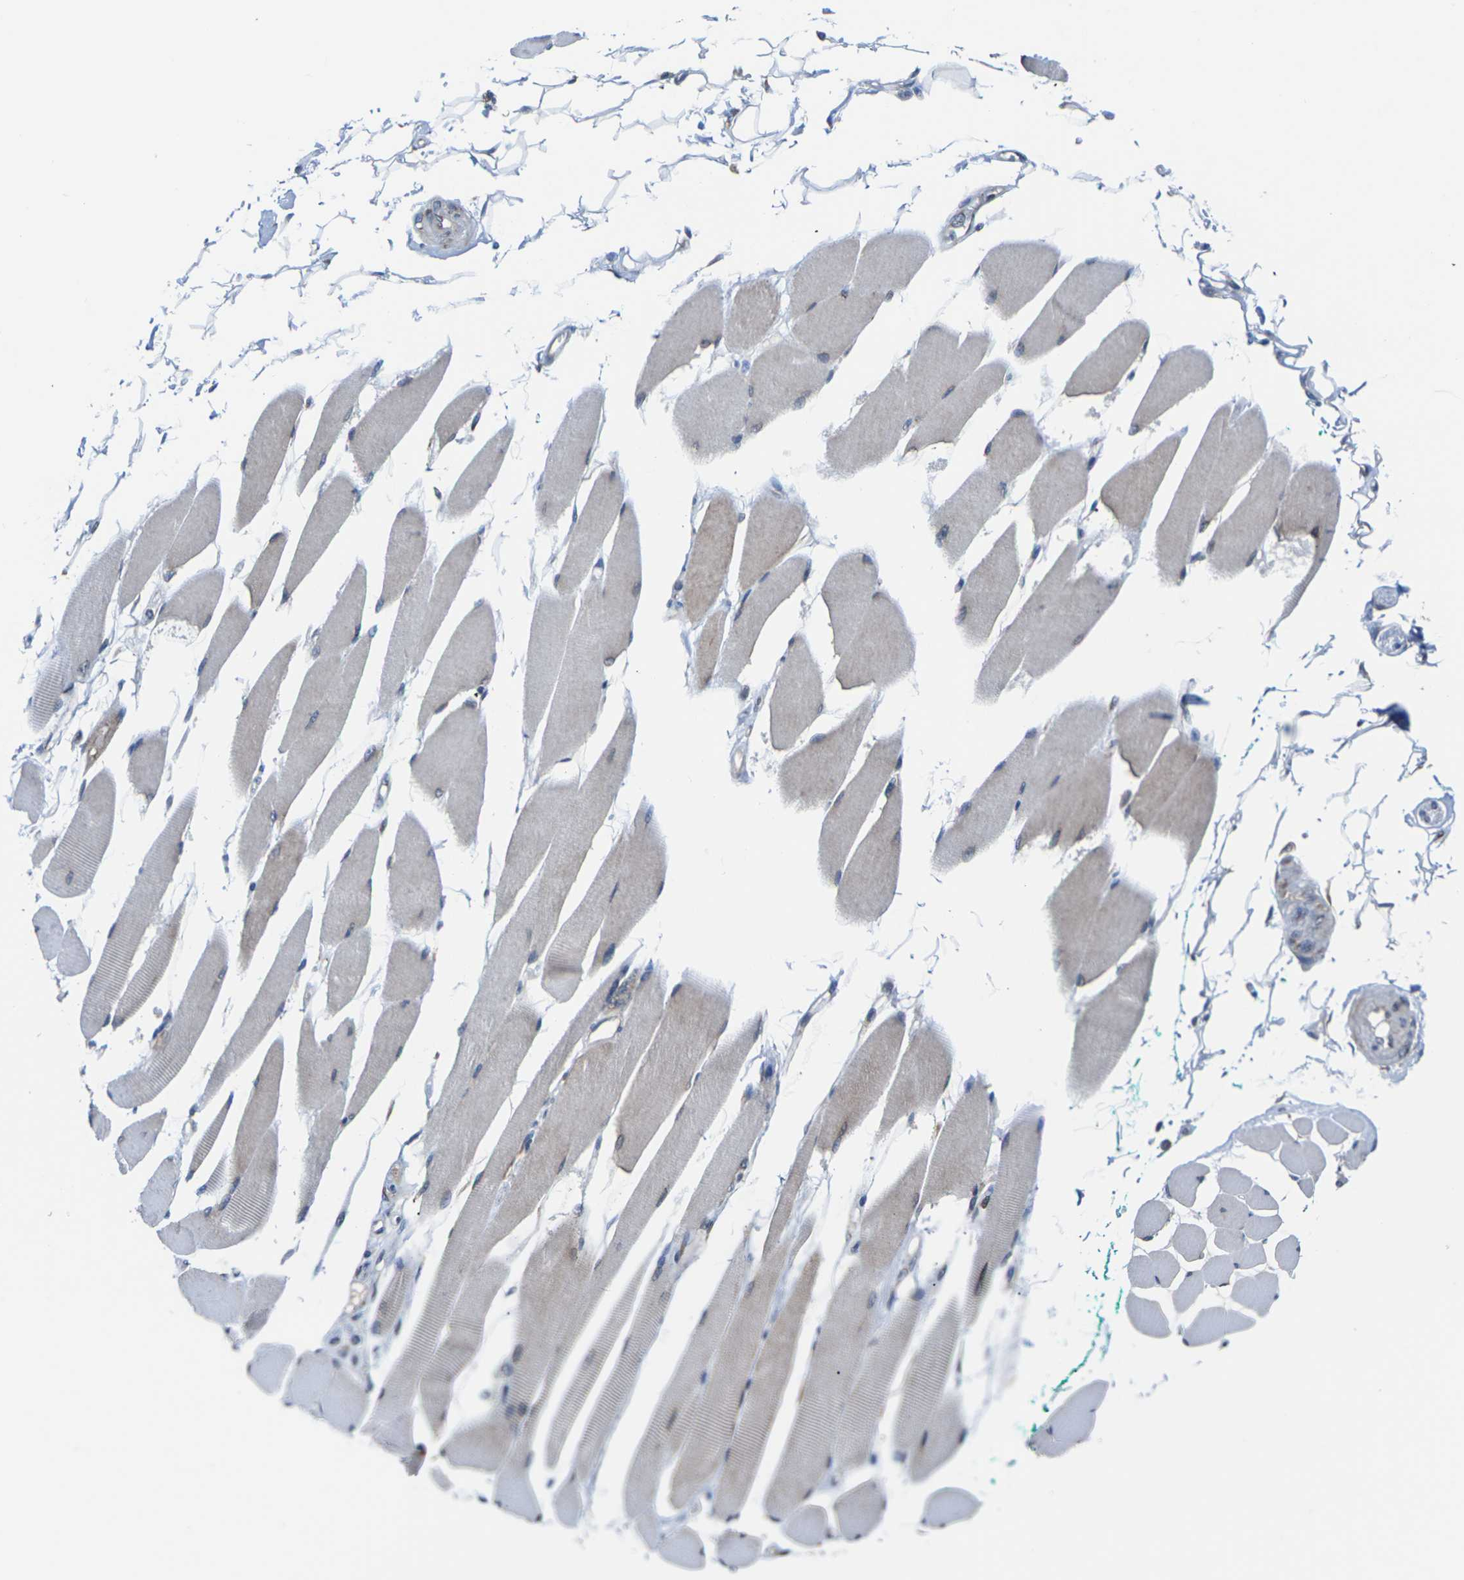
{"staining": {"intensity": "weak", "quantity": "<25%", "location": "cytoplasmic/membranous"}, "tissue": "skeletal muscle", "cell_type": "Myocytes", "image_type": "normal", "snomed": [{"axis": "morphology", "description": "Normal tissue, NOS"}, {"axis": "topography", "description": "Skeletal muscle"}, {"axis": "topography", "description": "Oral tissue"}, {"axis": "topography", "description": "Peripheral nerve tissue"}], "caption": "DAB immunohistochemical staining of normal skeletal muscle shows no significant expression in myocytes.", "gene": "PDZK1IP1", "patient": {"sex": "female", "age": 84}}